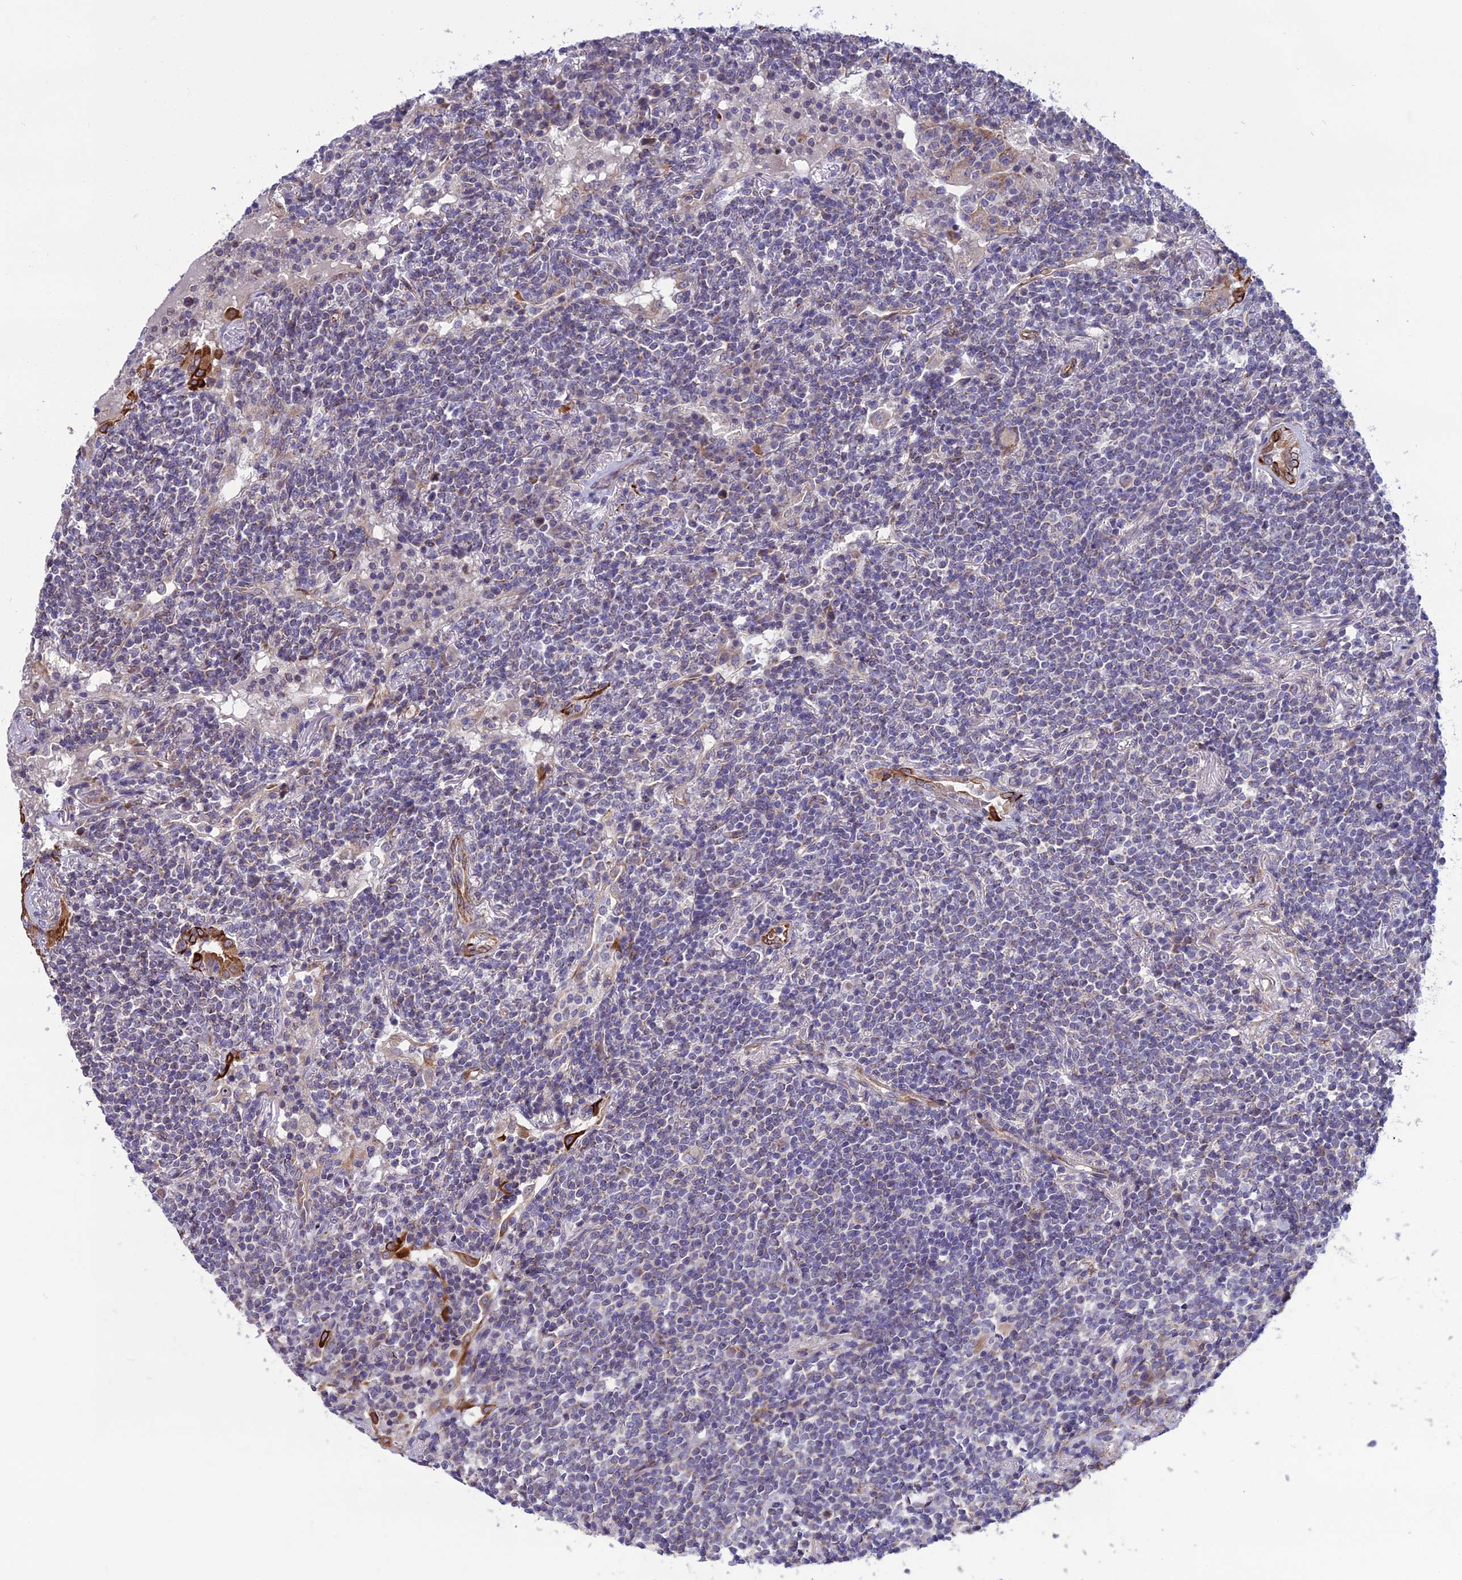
{"staining": {"intensity": "negative", "quantity": "none", "location": "none"}, "tissue": "lymphoma", "cell_type": "Tumor cells", "image_type": "cancer", "snomed": [{"axis": "morphology", "description": "Malignant lymphoma, non-Hodgkin's type, Low grade"}, {"axis": "topography", "description": "Lung"}], "caption": "The photomicrograph exhibits no significant staining in tumor cells of lymphoma.", "gene": "NODAL", "patient": {"sex": "female", "age": 71}}